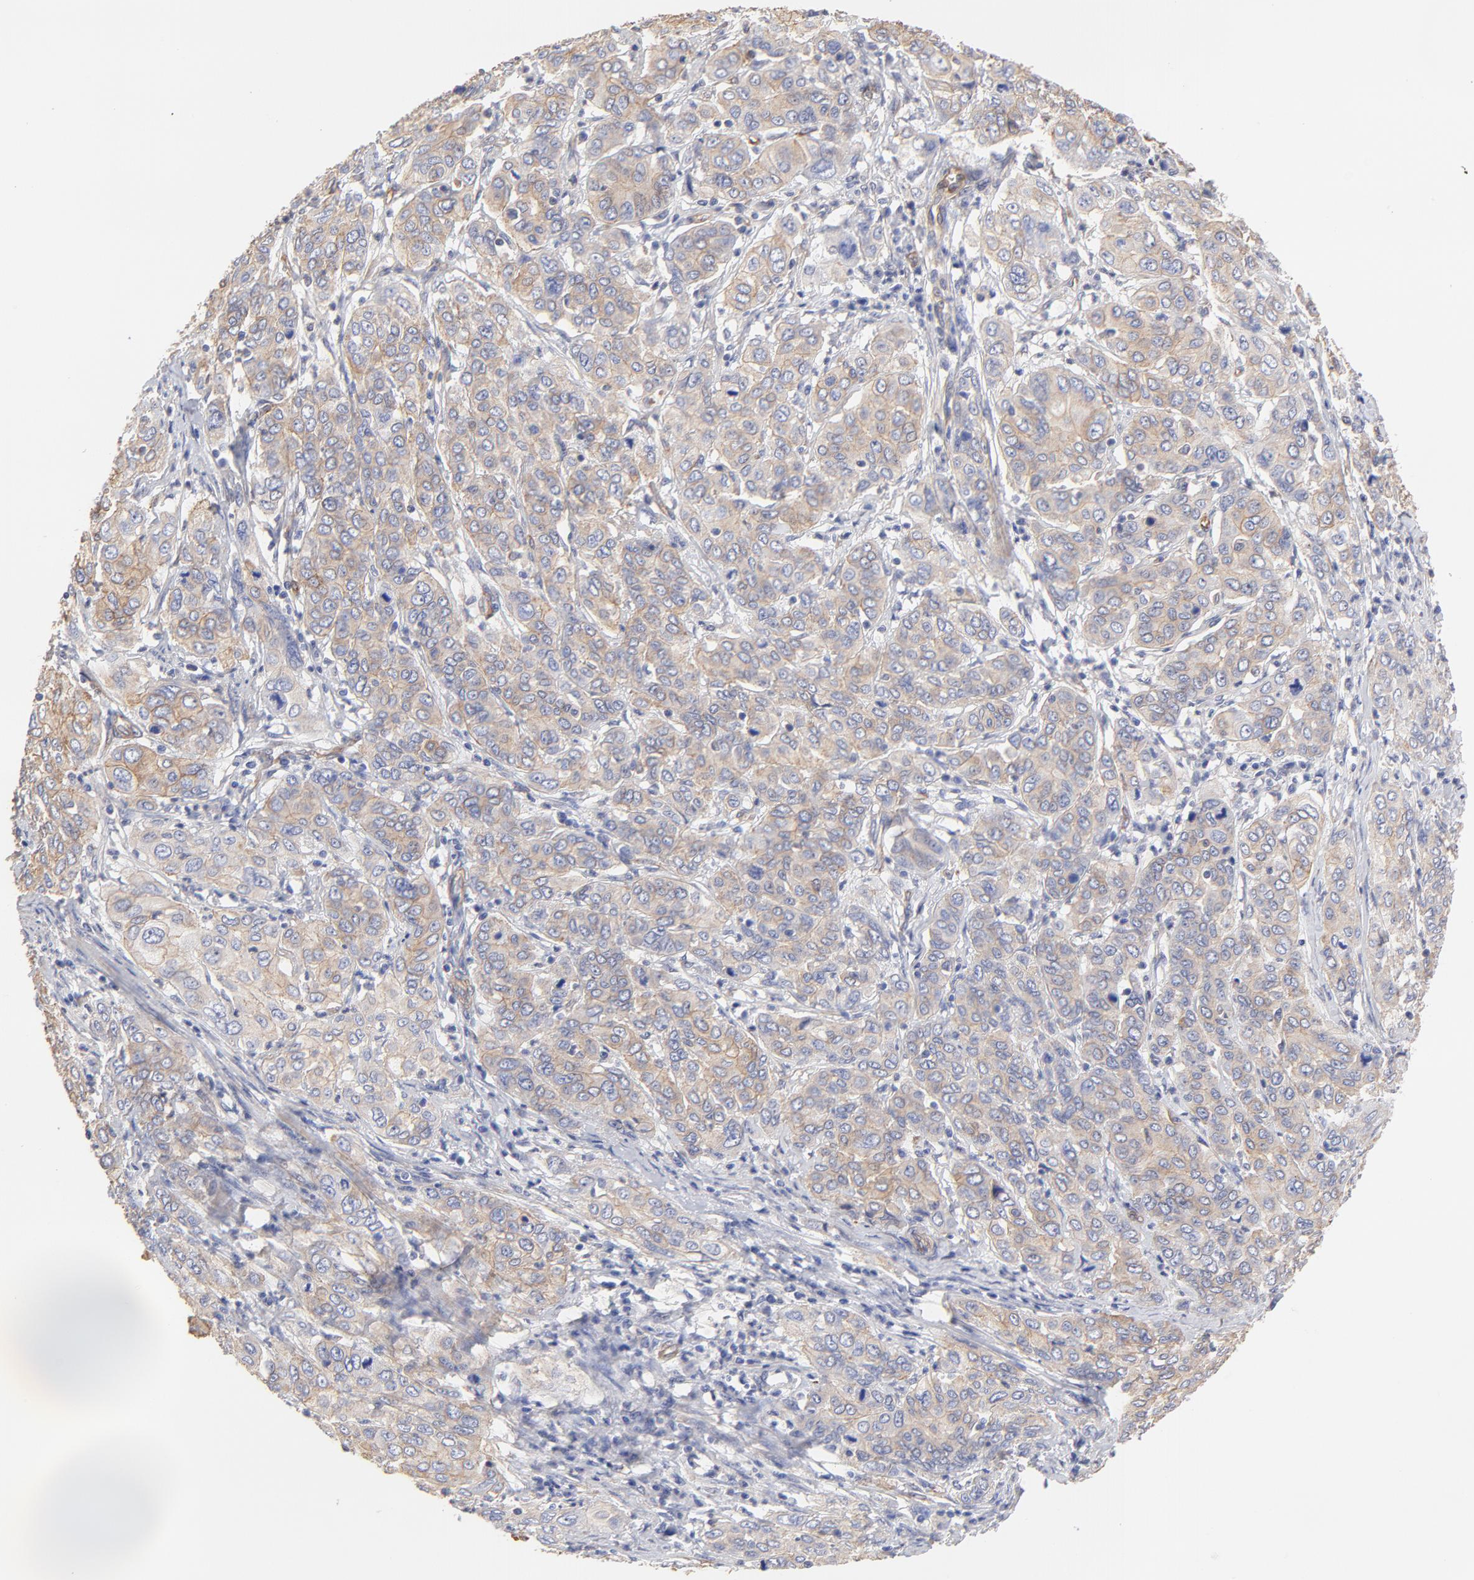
{"staining": {"intensity": "weak", "quantity": ">75%", "location": "cytoplasmic/membranous"}, "tissue": "cervical cancer", "cell_type": "Tumor cells", "image_type": "cancer", "snomed": [{"axis": "morphology", "description": "Squamous cell carcinoma, NOS"}, {"axis": "topography", "description": "Cervix"}], "caption": "The micrograph displays staining of squamous cell carcinoma (cervical), revealing weak cytoplasmic/membranous protein expression (brown color) within tumor cells.", "gene": "LRCH2", "patient": {"sex": "female", "age": 38}}